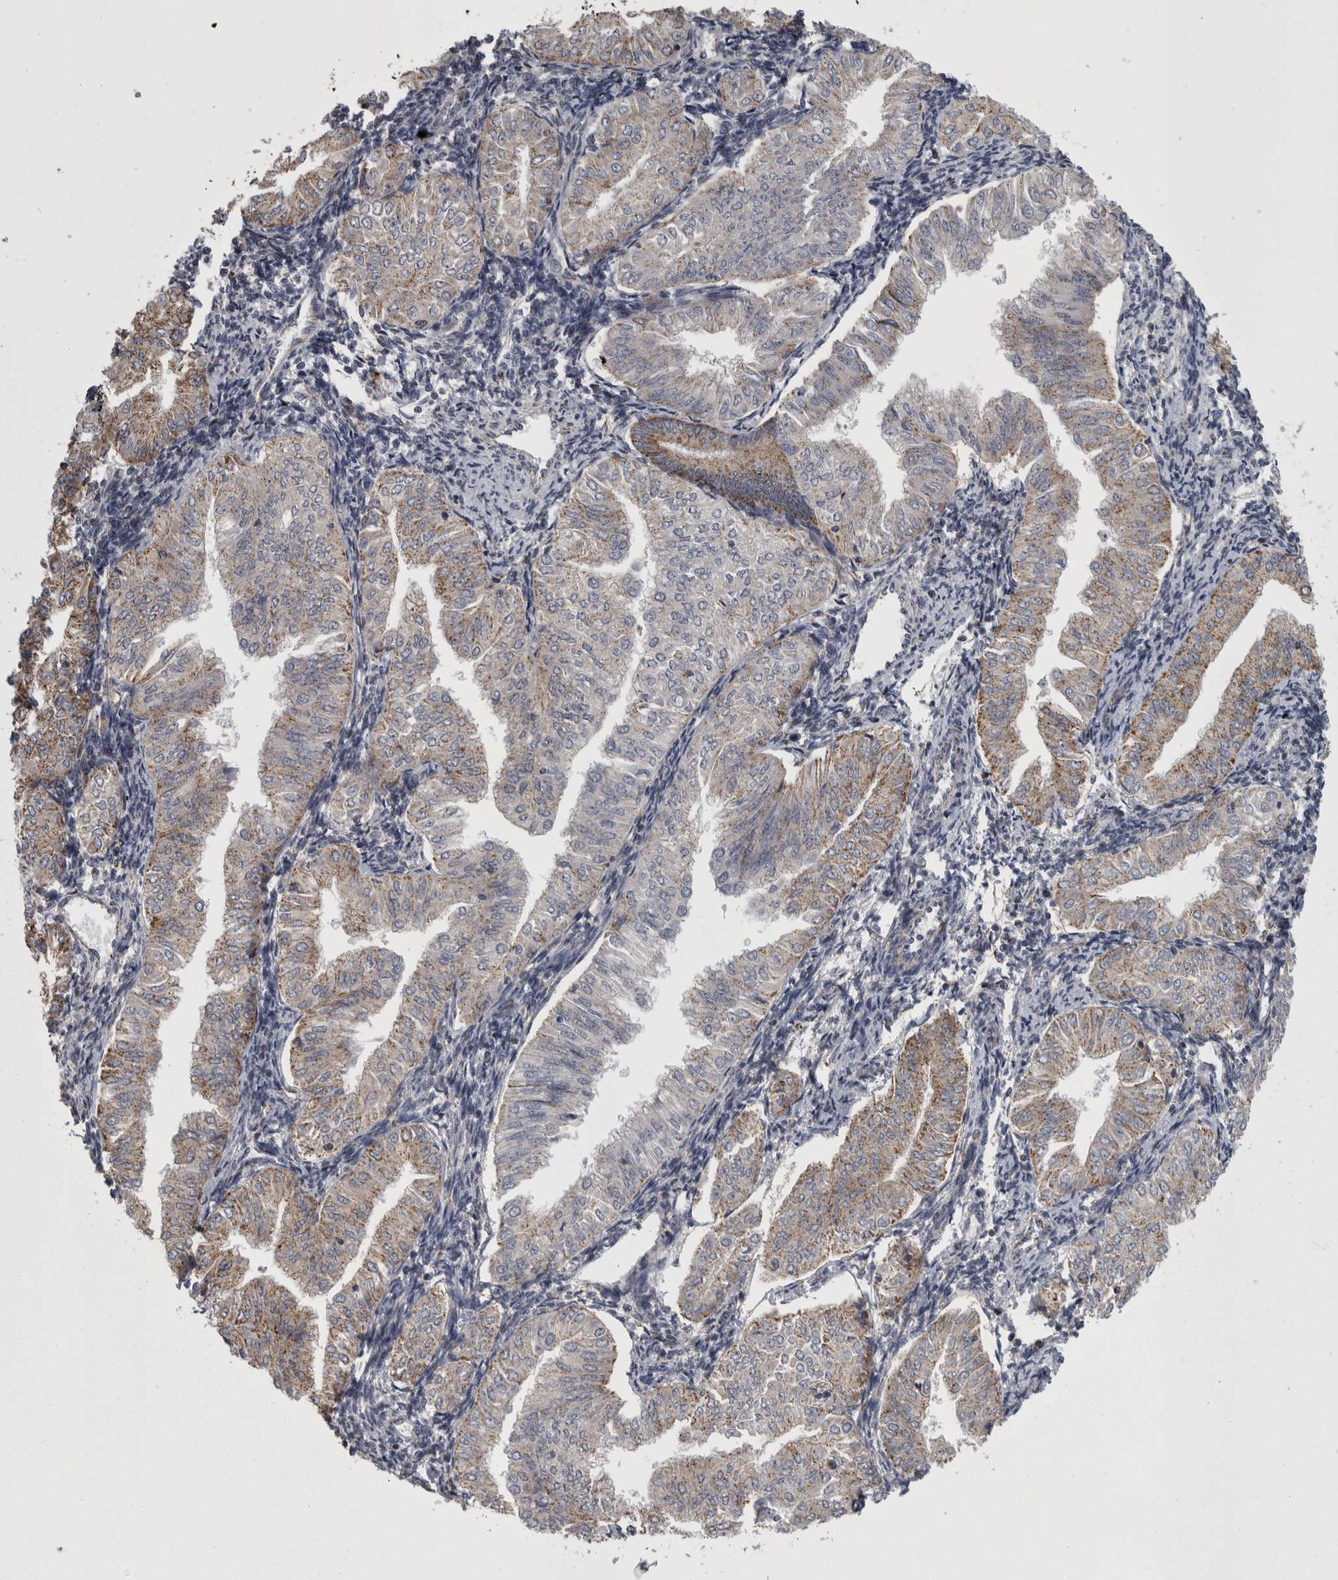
{"staining": {"intensity": "moderate", "quantity": "<25%", "location": "cytoplasmic/membranous"}, "tissue": "endometrial cancer", "cell_type": "Tumor cells", "image_type": "cancer", "snomed": [{"axis": "morphology", "description": "Normal tissue, NOS"}, {"axis": "morphology", "description": "Adenocarcinoma, NOS"}, {"axis": "topography", "description": "Endometrium"}], "caption": "An IHC photomicrograph of tumor tissue is shown. Protein staining in brown highlights moderate cytoplasmic/membranous positivity in endometrial cancer (adenocarcinoma) within tumor cells.", "gene": "MDH2", "patient": {"sex": "female", "age": 53}}